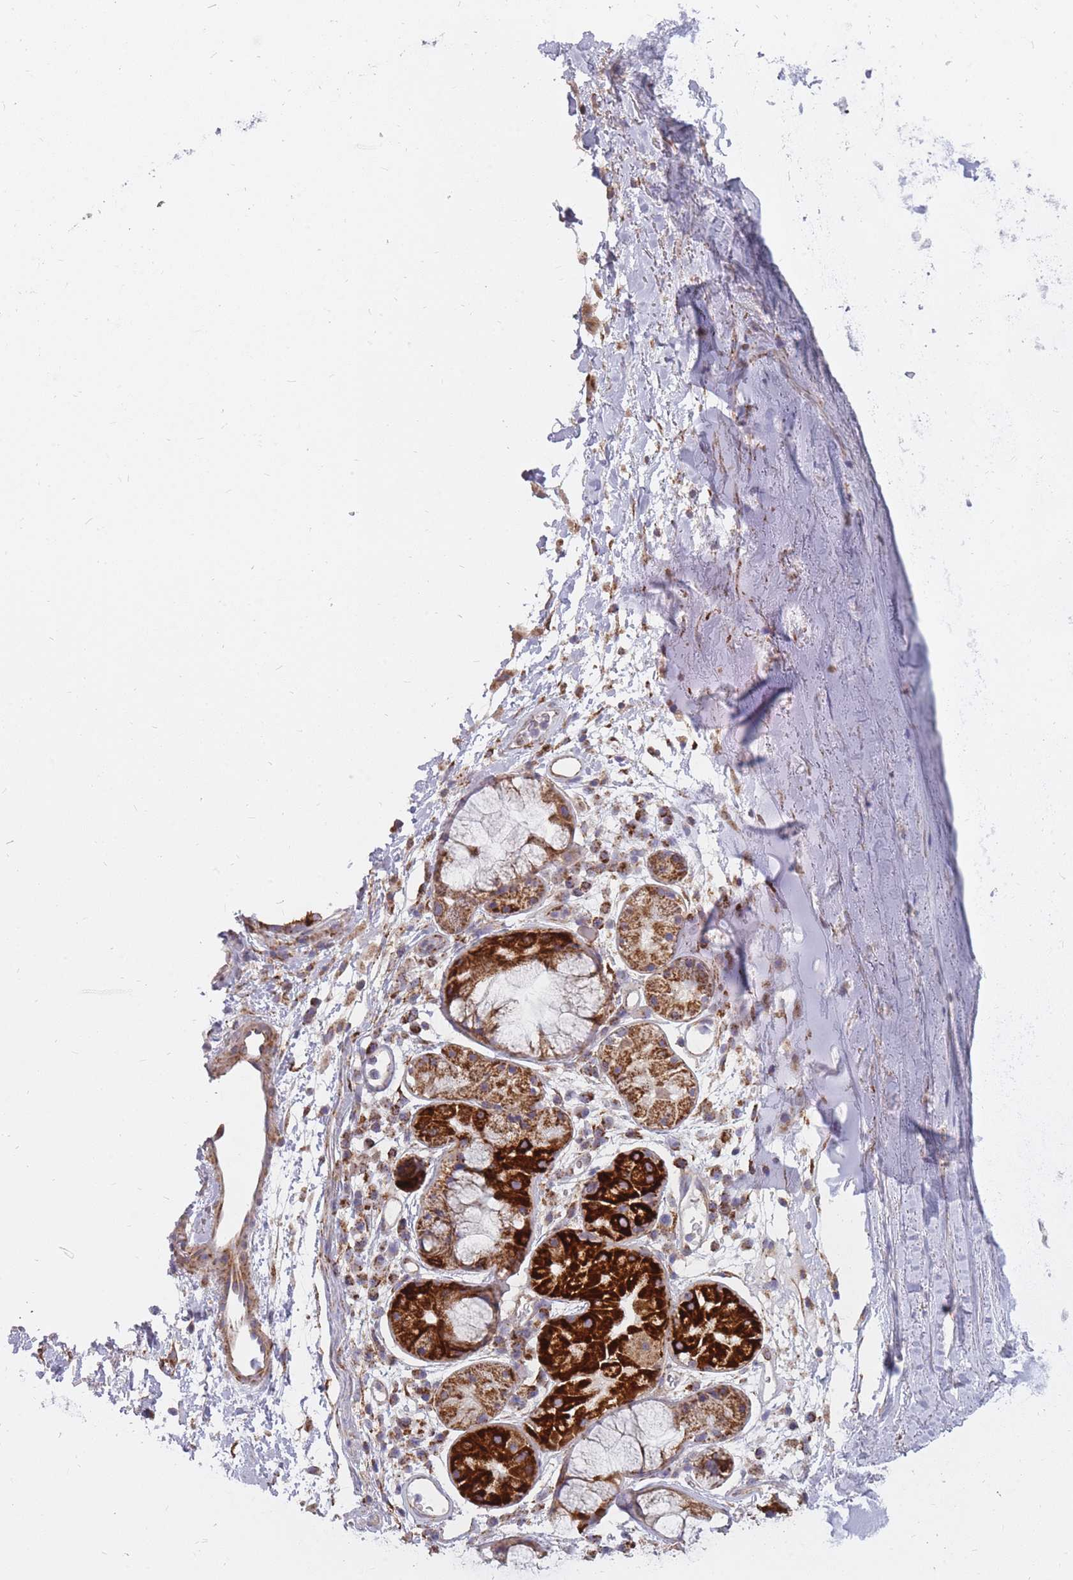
{"staining": {"intensity": "negative", "quantity": "none", "location": "none"}, "tissue": "soft tissue", "cell_type": "Chondrocytes", "image_type": "normal", "snomed": [{"axis": "morphology", "description": "Normal tissue, NOS"}, {"axis": "topography", "description": "Cartilage tissue"}], "caption": "This is a photomicrograph of IHC staining of normal soft tissue, which shows no expression in chondrocytes. Brightfield microscopy of immunohistochemistry stained with DAB (3,3'-diaminobenzidine) (brown) and hematoxylin (blue), captured at high magnification.", "gene": "ALKBH4", "patient": {"sex": "male", "age": 80}}